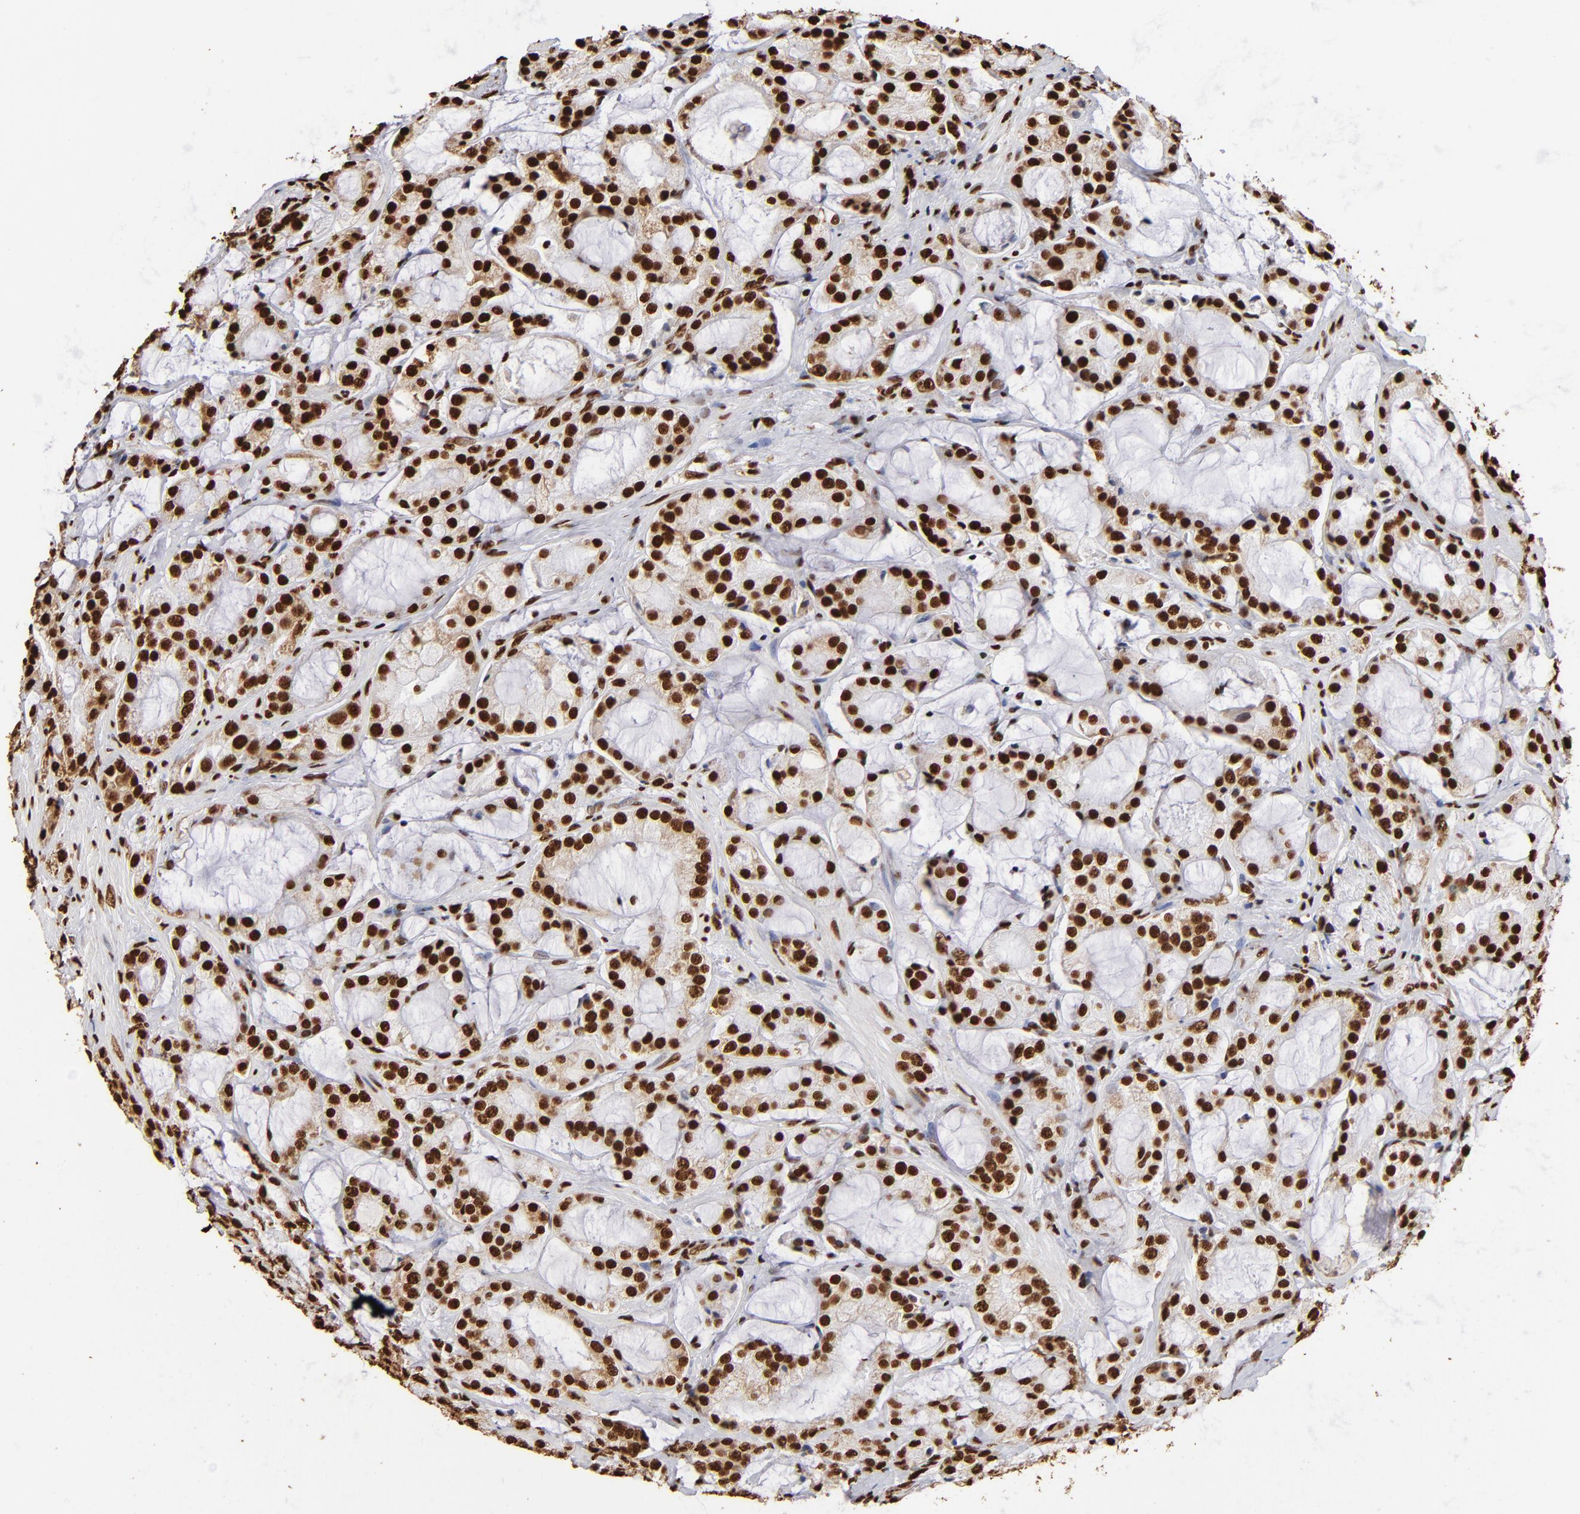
{"staining": {"intensity": "strong", "quantity": ">75%", "location": "nuclear"}, "tissue": "prostate cancer", "cell_type": "Tumor cells", "image_type": "cancer", "snomed": [{"axis": "morphology", "description": "Adenocarcinoma, Medium grade"}, {"axis": "topography", "description": "Prostate"}], "caption": "Protein analysis of prostate cancer (medium-grade adenocarcinoma) tissue exhibits strong nuclear staining in about >75% of tumor cells.", "gene": "ILF3", "patient": {"sex": "male", "age": 70}}